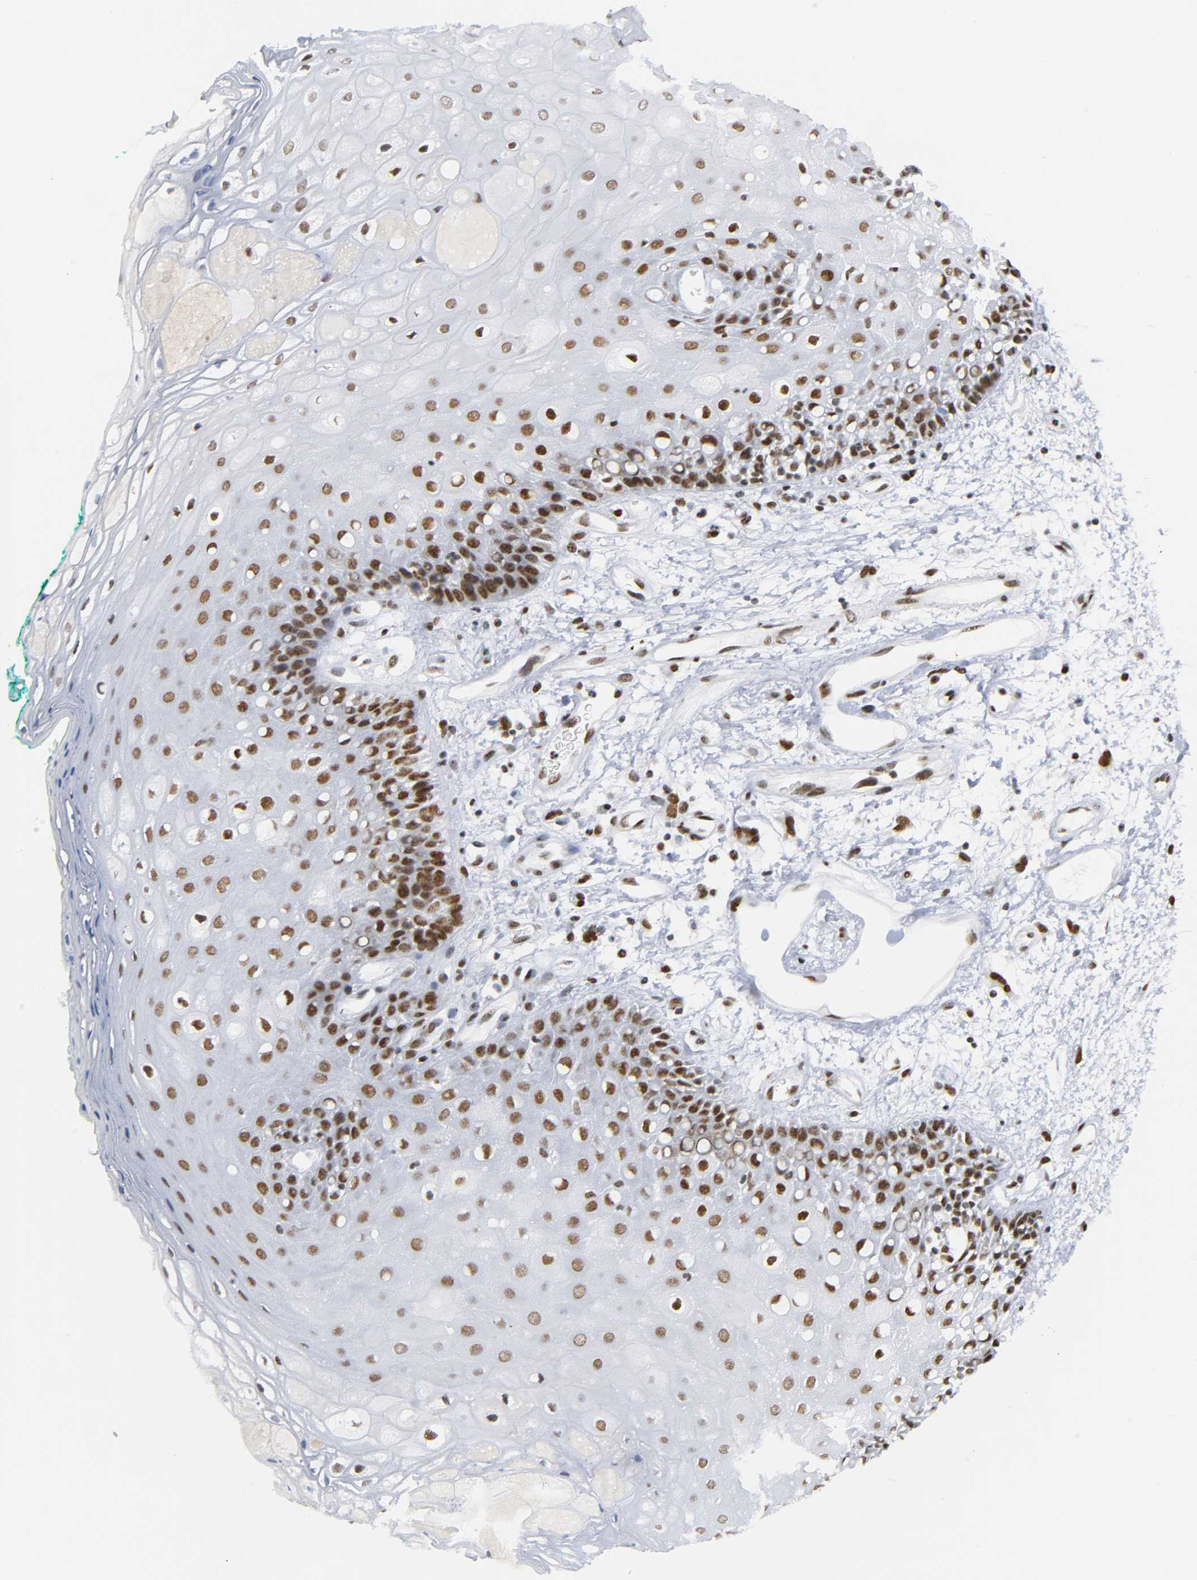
{"staining": {"intensity": "moderate", "quantity": ">75%", "location": "nuclear"}, "tissue": "oral mucosa", "cell_type": "Squamous epithelial cells", "image_type": "normal", "snomed": [{"axis": "morphology", "description": "Normal tissue, NOS"}, {"axis": "morphology", "description": "Squamous cell carcinoma, NOS"}, {"axis": "topography", "description": "Skeletal muscle"}, {"axis": "topography", "description": "Oral tissue"}, {"axis": "topography", "description": "Head-Neck"}], "caption": "This micrograph reveals immunohistochemistry (IHC) staining of normal oral mucosa, with medium moderate nuclear expression in about >75% of squamous epithelial cells.", "gene": "CREBBP", "patient": {"sex": "female", "age": 84}}